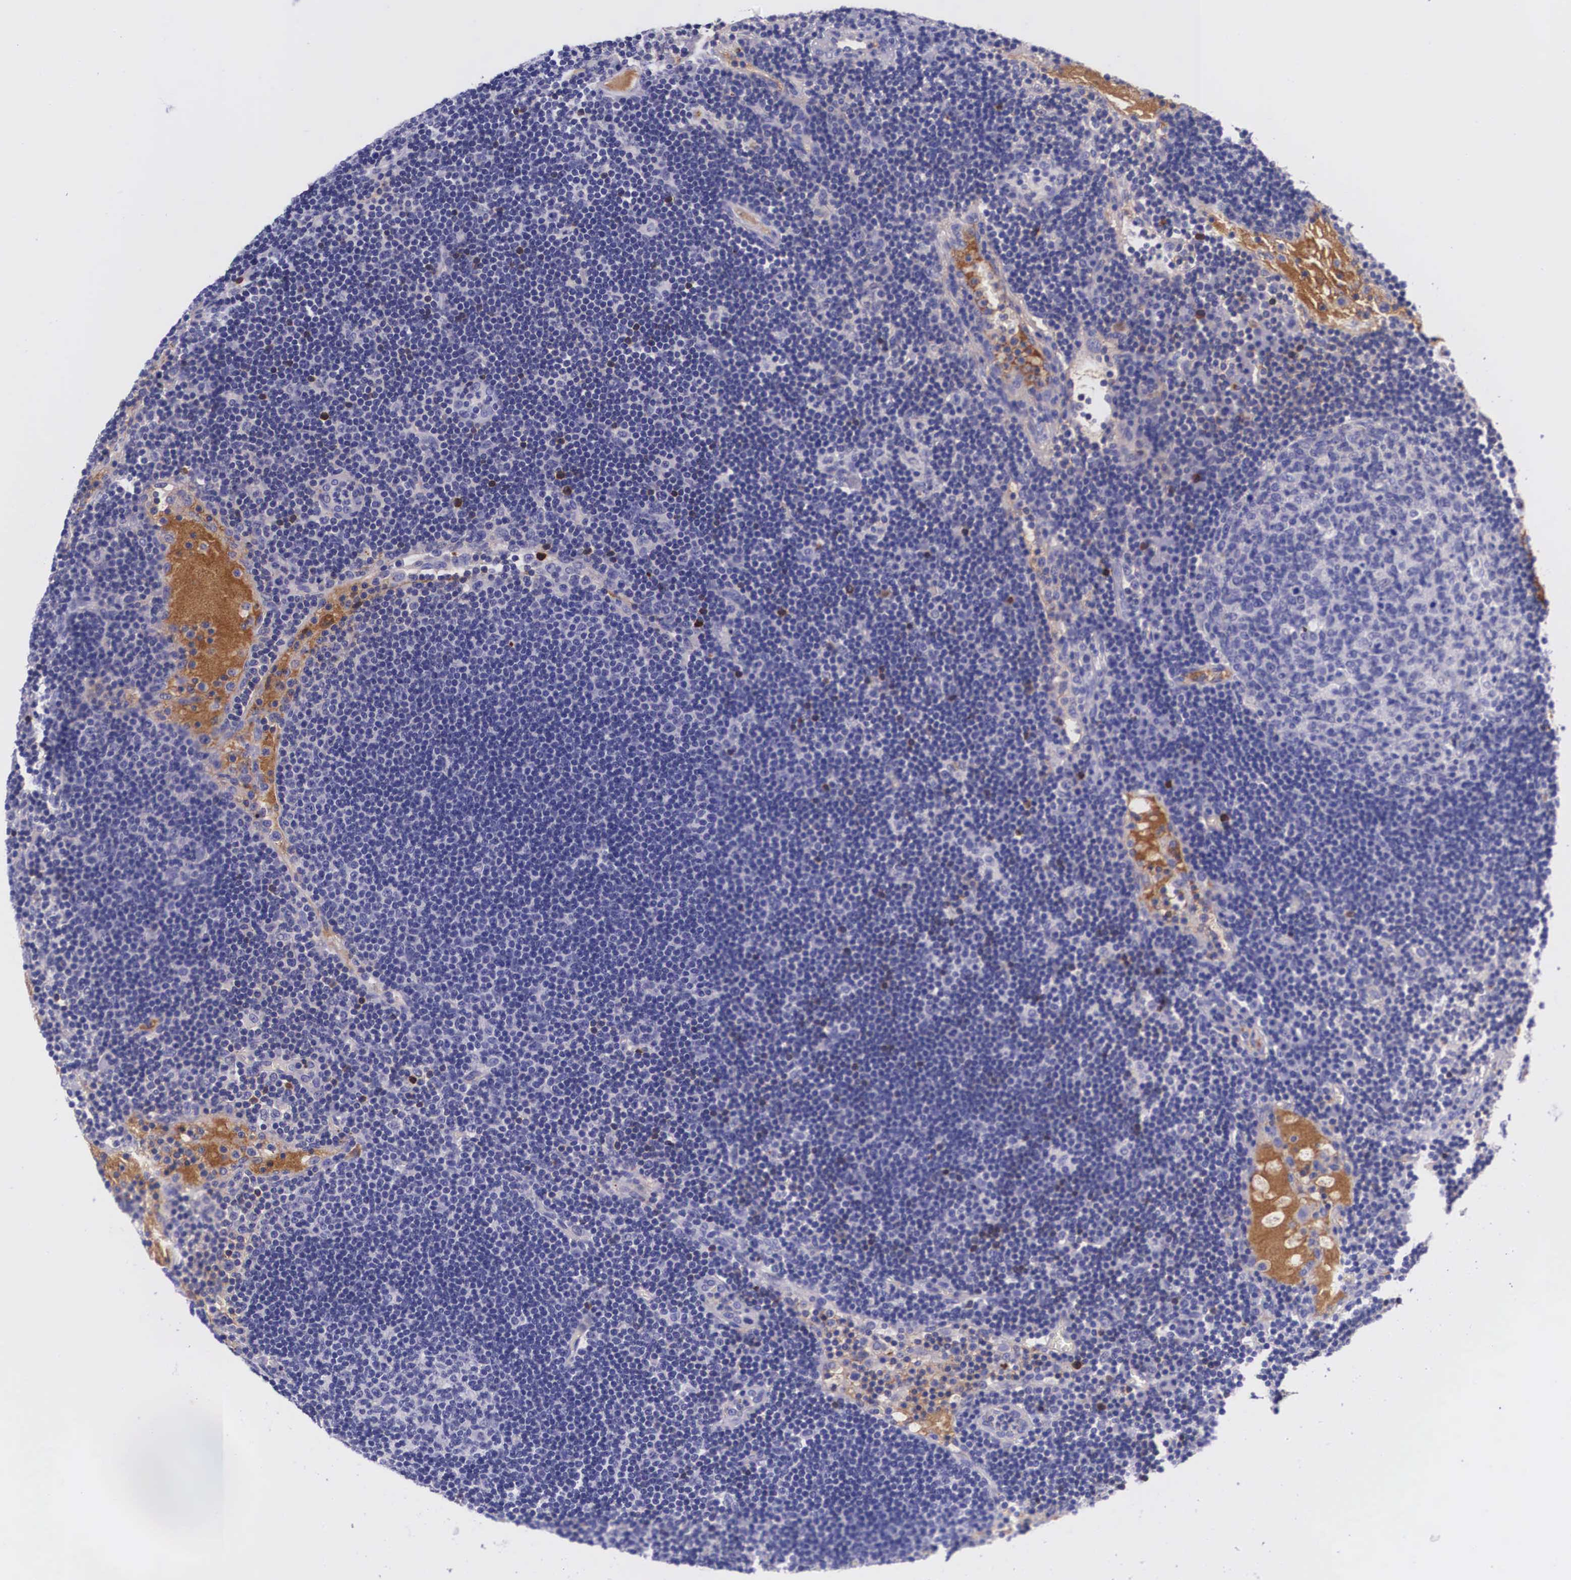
{"staining": {"intensity": "negative", "quantity": "none", "location": "none"}, "tissue": "lymph node", "cell_type": "Germinal center cells", "image_type": "normal", "snomed": [{"axis": "morphology", "description": "Normal tissue, NOS"}, {"axis": "topography", "description": "Lymph node"}], "caption": "DAB (3,3'-diaminobenzidine) immunohistochemical staining of unremarkable lymph node exhibits no significant expression in germinal center cells.", "gene": "PLG", "patient": {"sex": "male", "age": 54}}